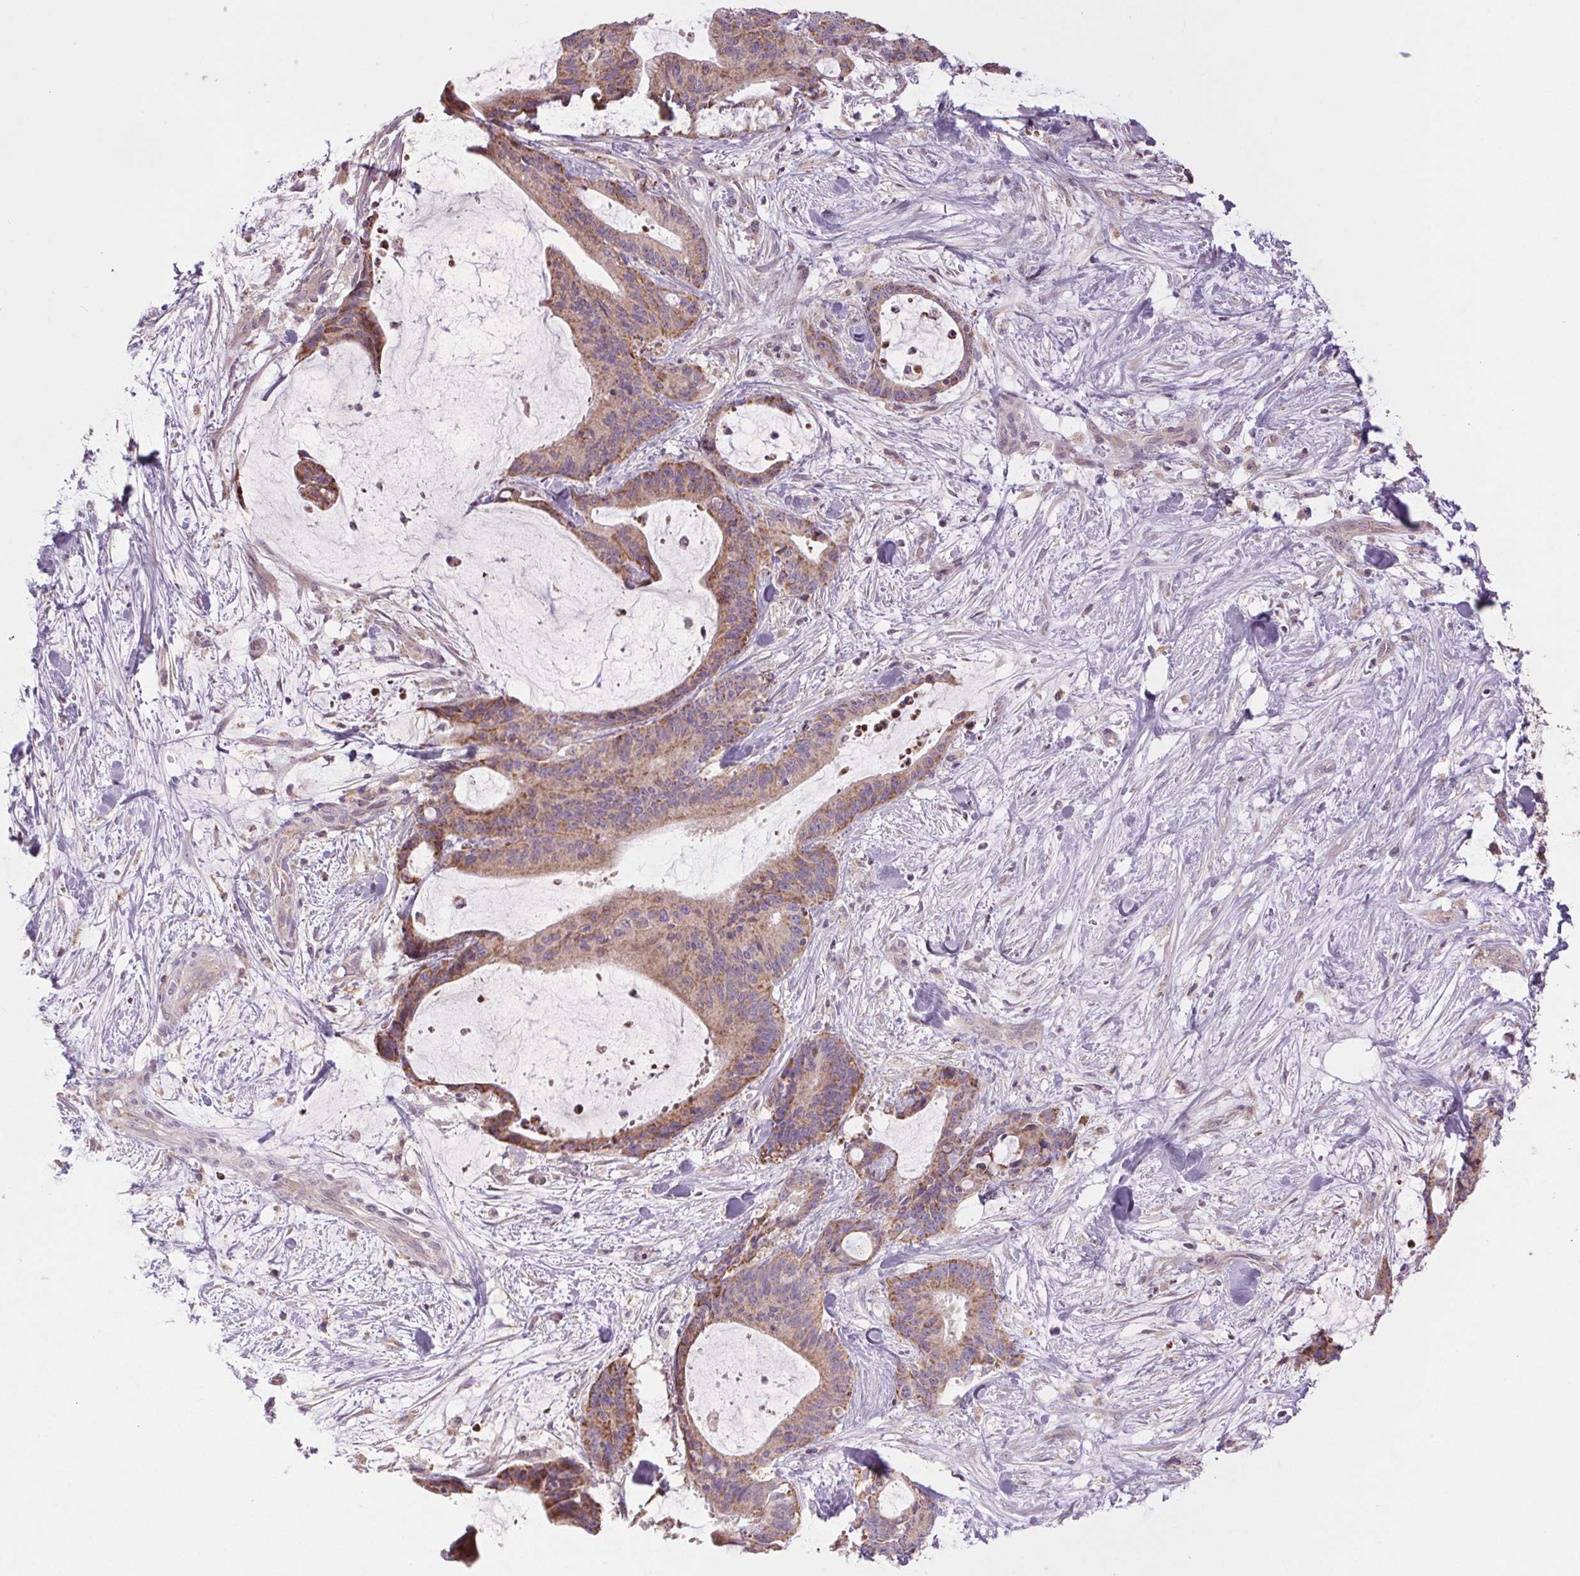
{"staining": {"intensity": "weak", "quantity": ">75%", "location": "cytoplasmic/membranous"}, "tissue": "liver cancer", "cell_type": "Tumor cells", "image_type": "cancer", "snomed": [{"axis": "morphology", "description": "Cholangiocarcinoma"}, {"axis": "topography", "description": "Liver"}], "caption": "Cholangiocarcinoma (liver) was stained to show a protein in brown. There is low levels of weak cytoplasmic/membranous expression in about >75% of tumor cells.", "gene": "MAP3K5", "patient": {"sex": "female", "age": 73}}